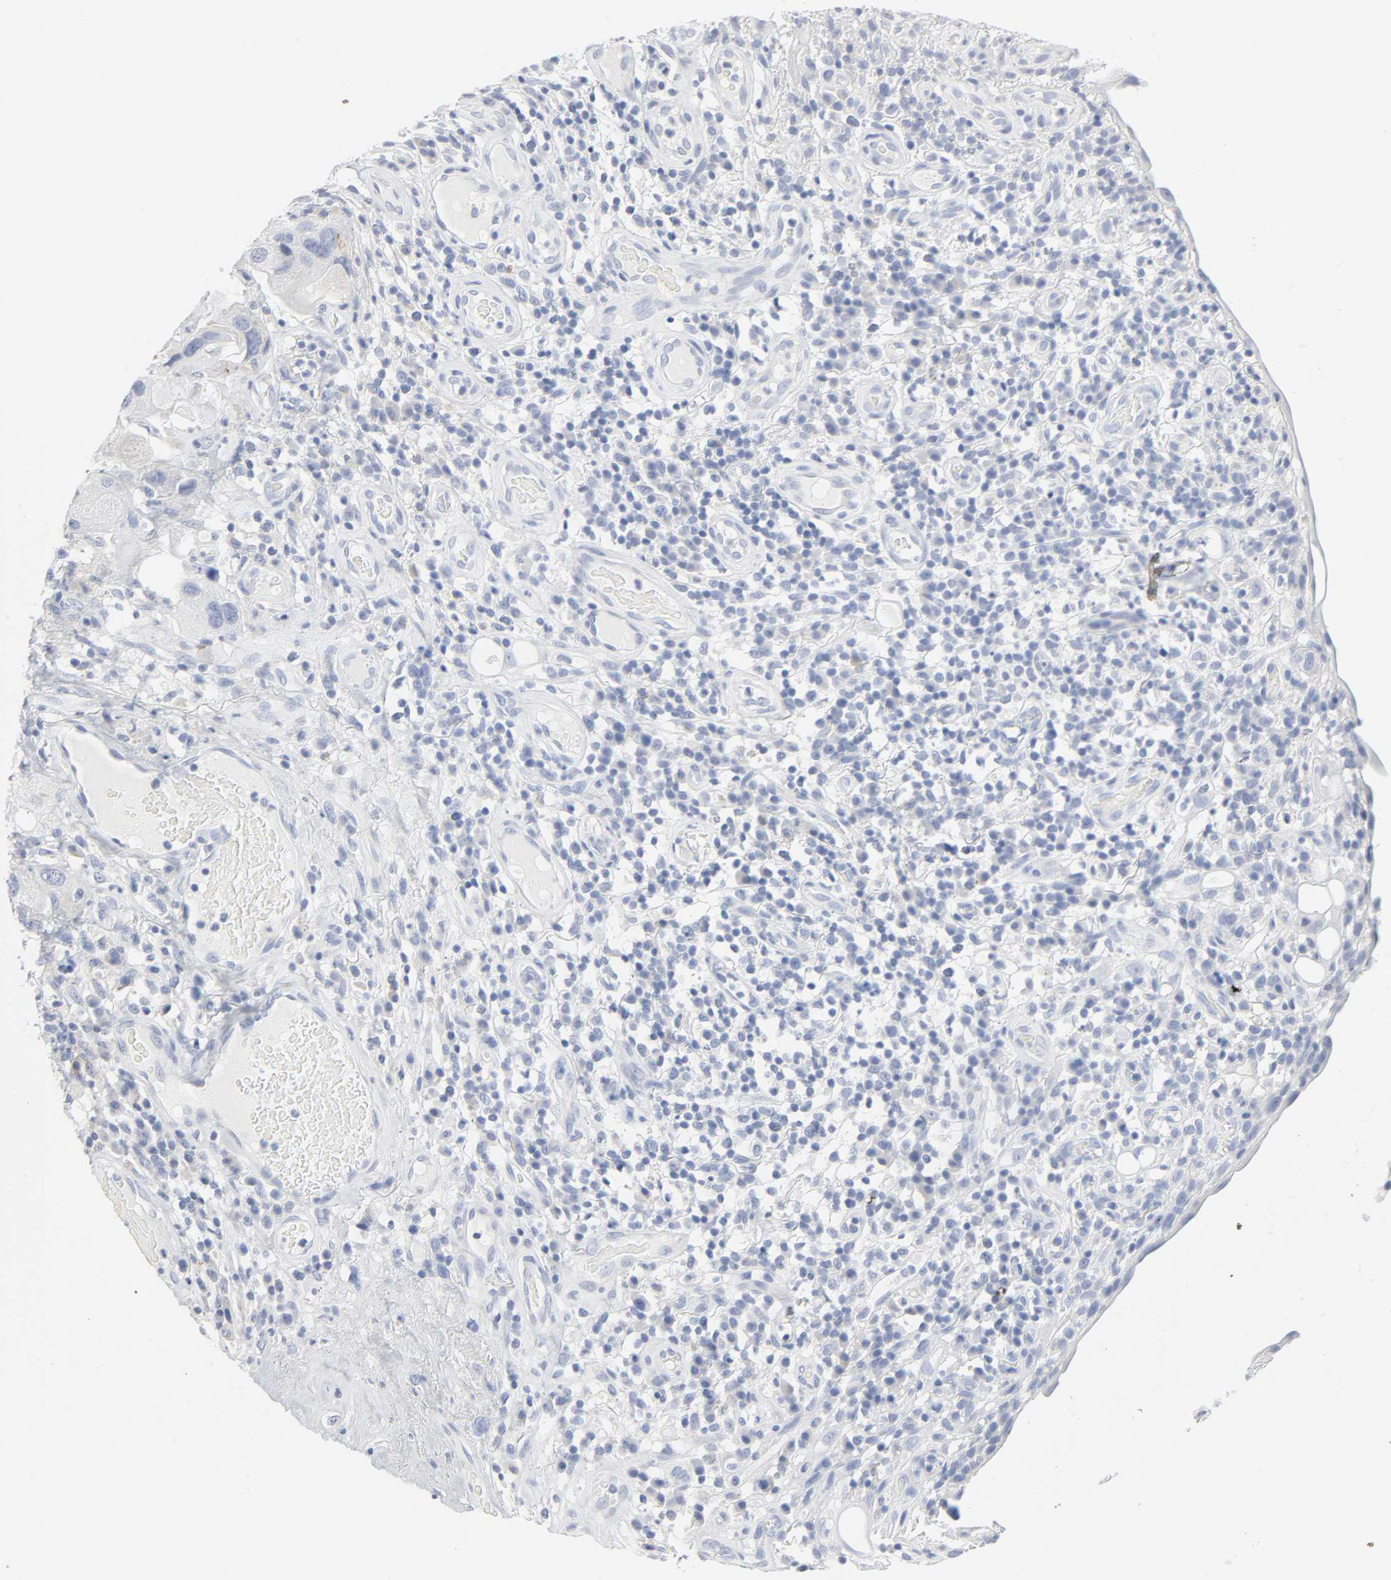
{"staining": {"intensity": "negative", "quantity": "none", "location": "none"}, "tissue": "urothelial cancer", "cell_type": "Tumor cells", "image_type": "cancer", "snomed": [{"axis": "morphology", "description": "Urothelial carcinoma, High grade"}, {"axis": "topography", "description": "Urinary bladder"}], "caption": "Human urothelial cancer stained for a protein using IHC shows no positivity in tumor cells.", "gene": "ACP3", "patient": {"sex": "female", "age": 64}}